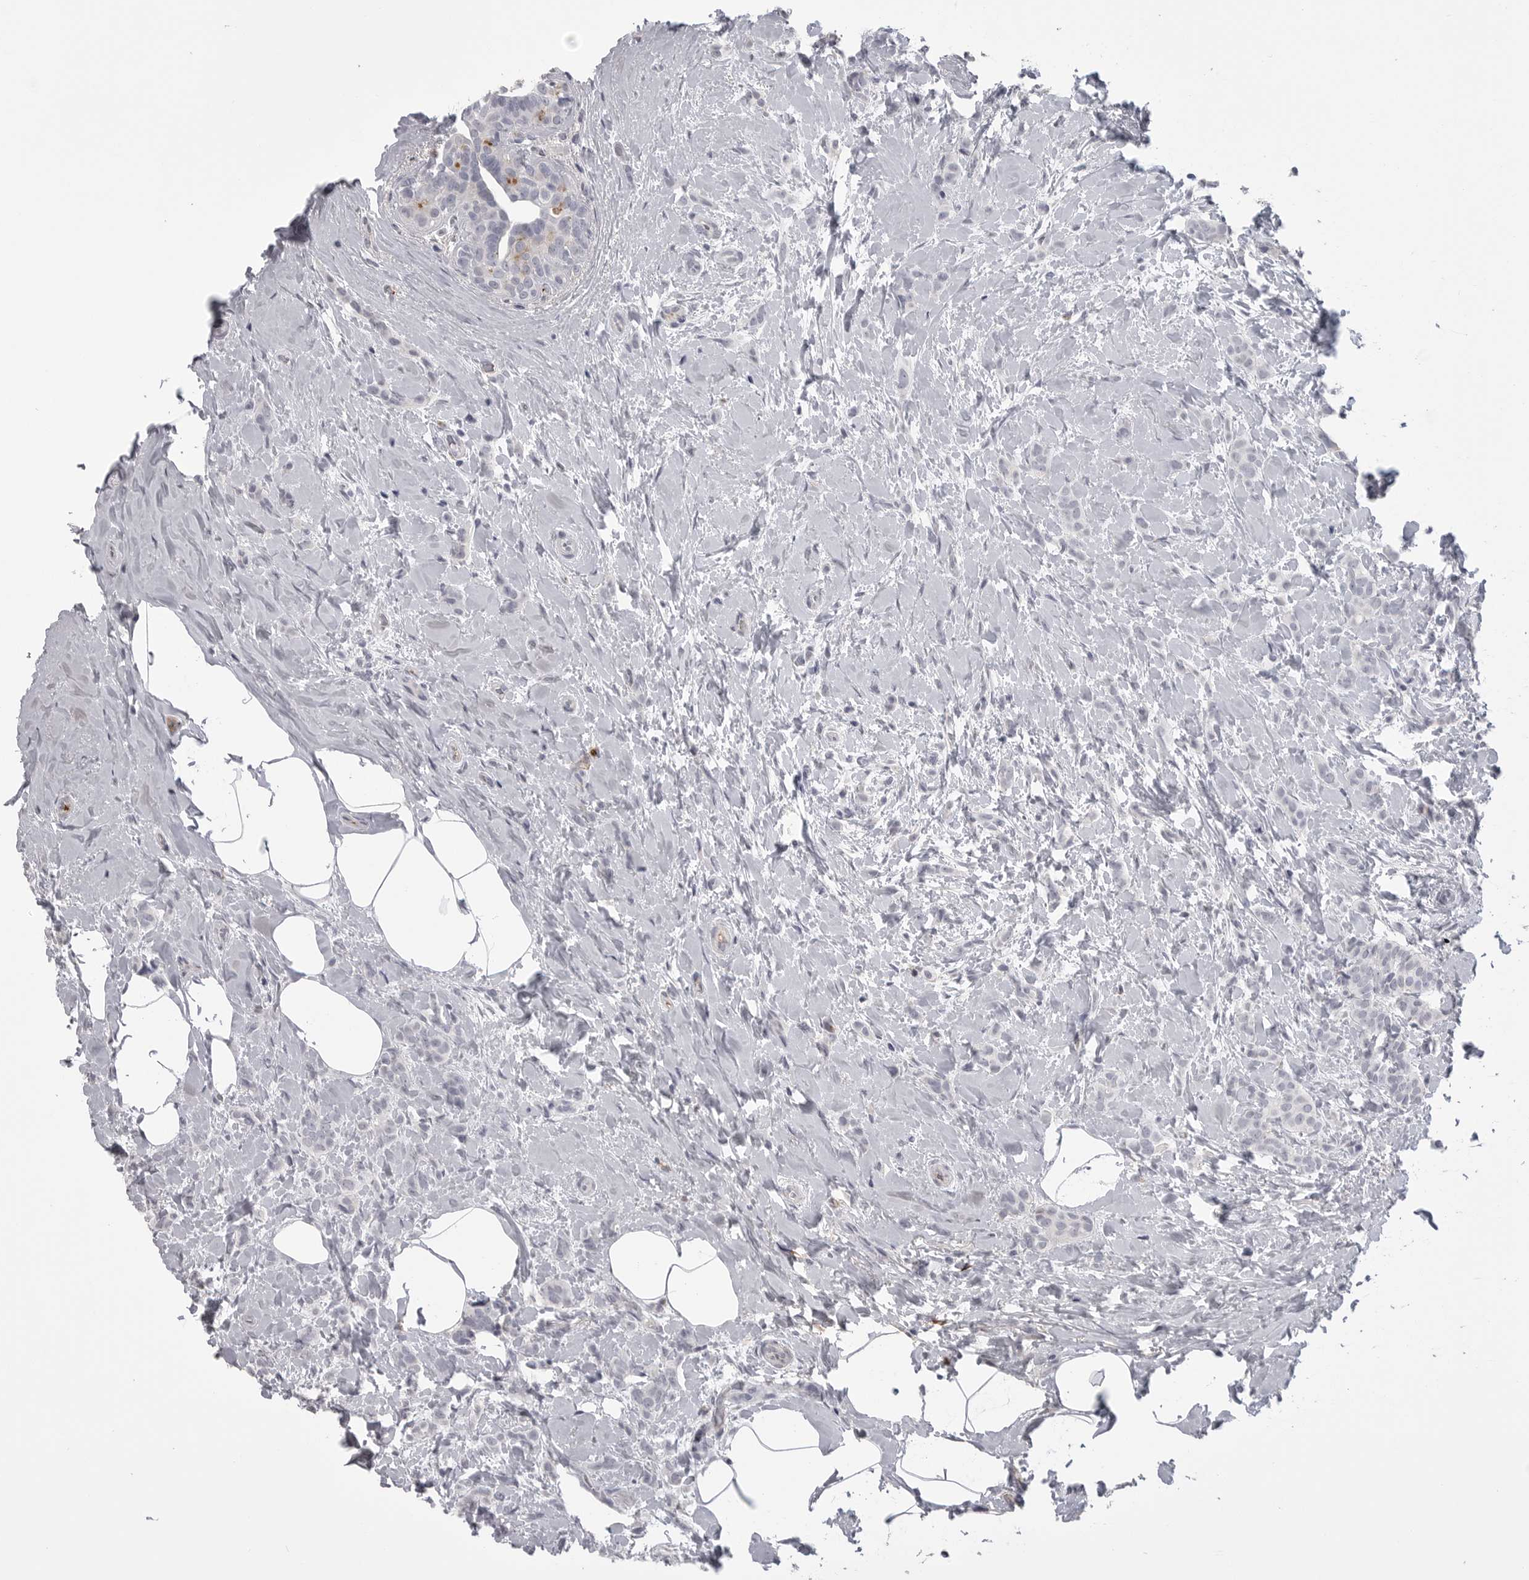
{"staining": {"intensity": "negative", "quantity": "none", "location": "none"}, "tissue": "breast cancer", "cell_type": "Tumor cells", "image_type": "cancer", "snomed": [{"axis": "morphology", "description": "Lobular carcinoma, in situ"}, {"axis": "morphology", "description": "Lobular carcinoma"}, {"axis": "topography", "description": "Breast"}], "caption": "Tumor cells show no significant expression in lobular carcinoma in situ (breast).", "gene": "SERPING1", "patient": {"sex": "female", "age": 41}}